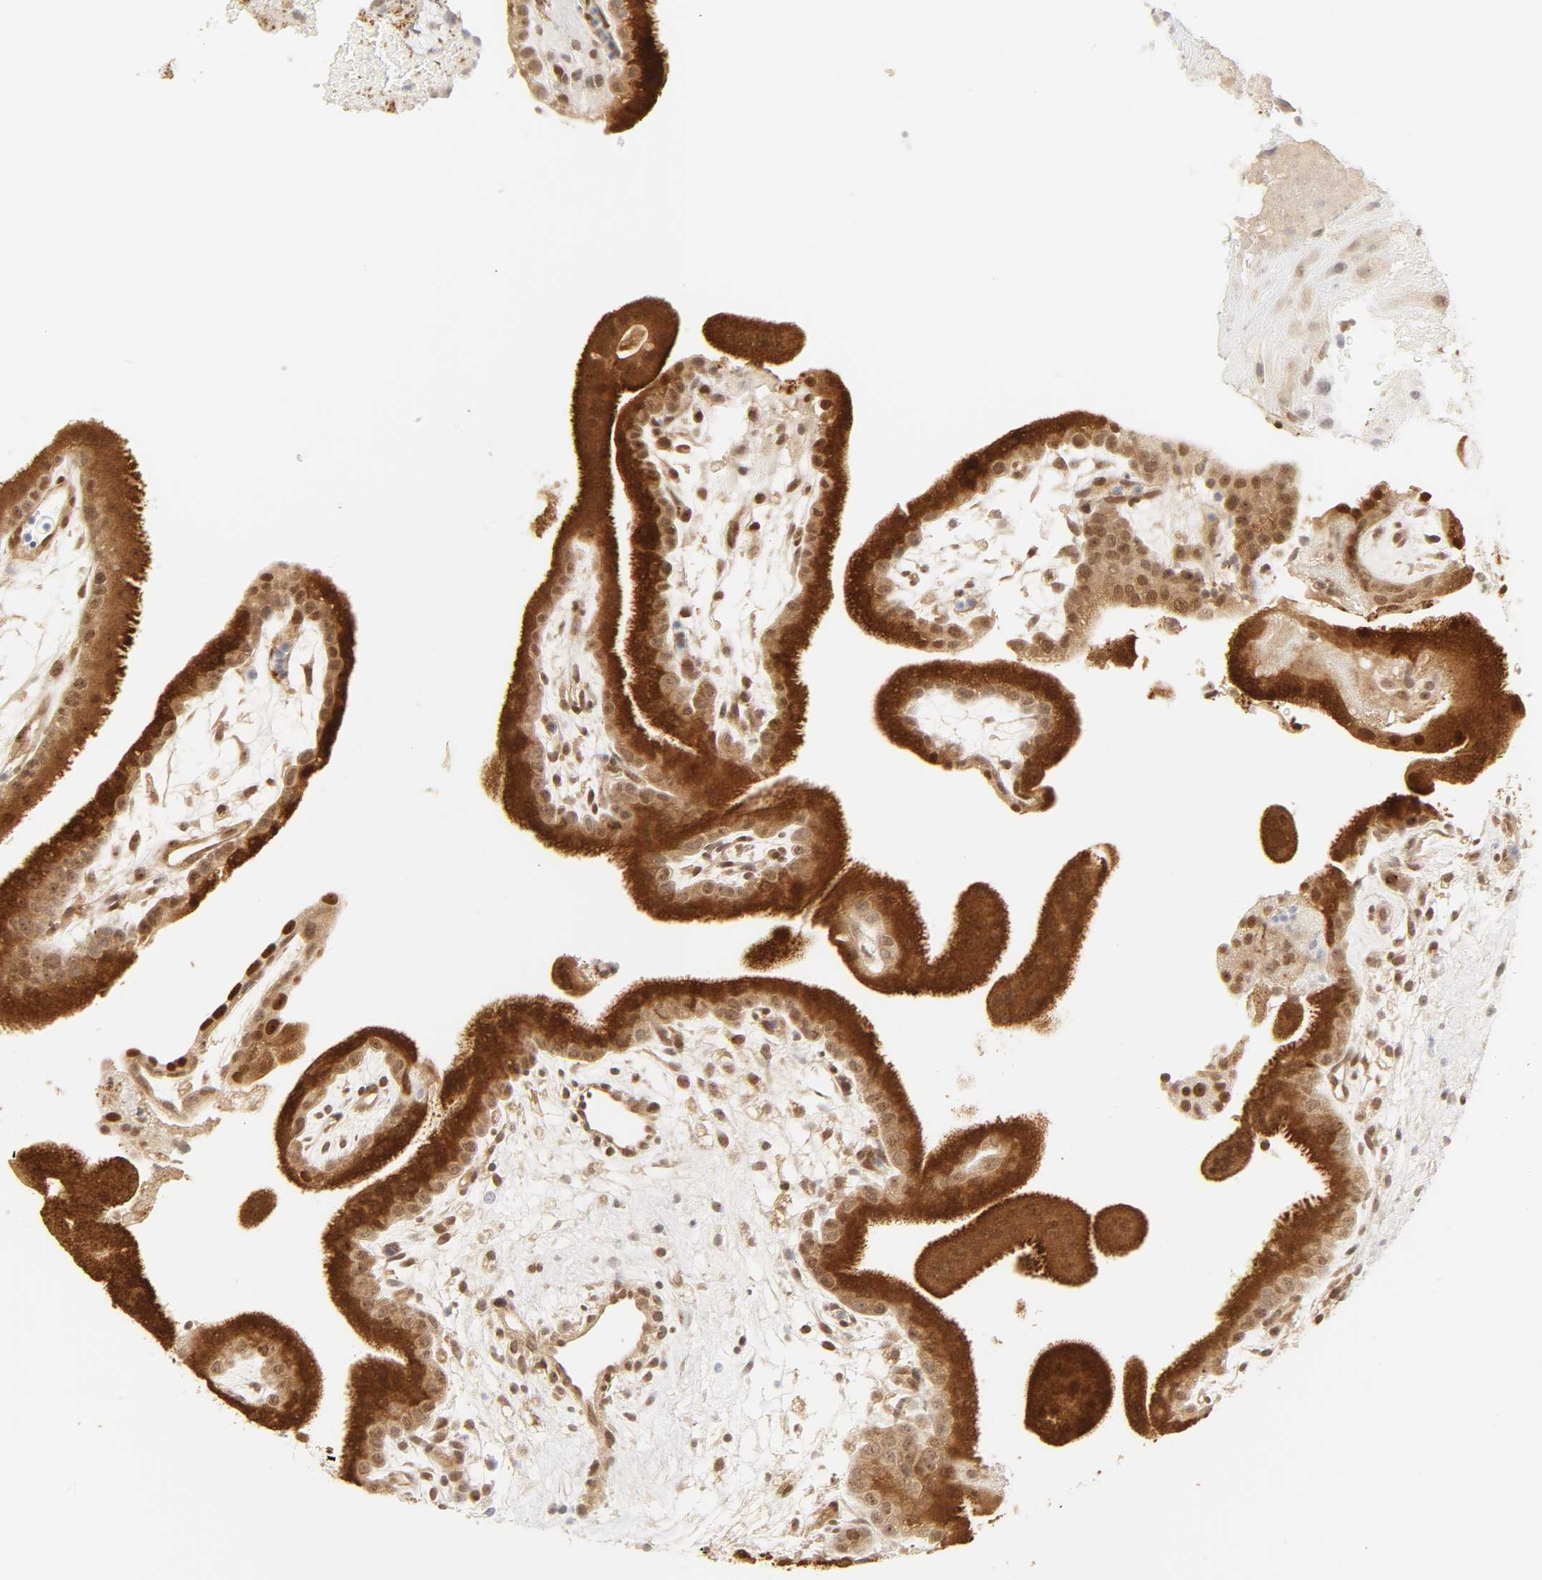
{"staining": {"intensity": "strong", "quantity": ">75%", "location": "cytoplasmic/membranous"}, "tissue": "placenta", "cell_type": "Trophoblastic cells", "image_type": "normal", "snomed": [{"axis": "morphology", "description": "Normal tissue, NOS"}, {"axis": "topography", "description": "Placenta"}], "caption": "A high-resolution histopathology image shows immunohistochemistry (IHC) staining of normal placenta, which demonstrates strong cytoplasmic/membranous positivity in about >75% of trophoblastic cells.", "gene": "KIF2A", "patient": {"sex": "female", "age": 19}}